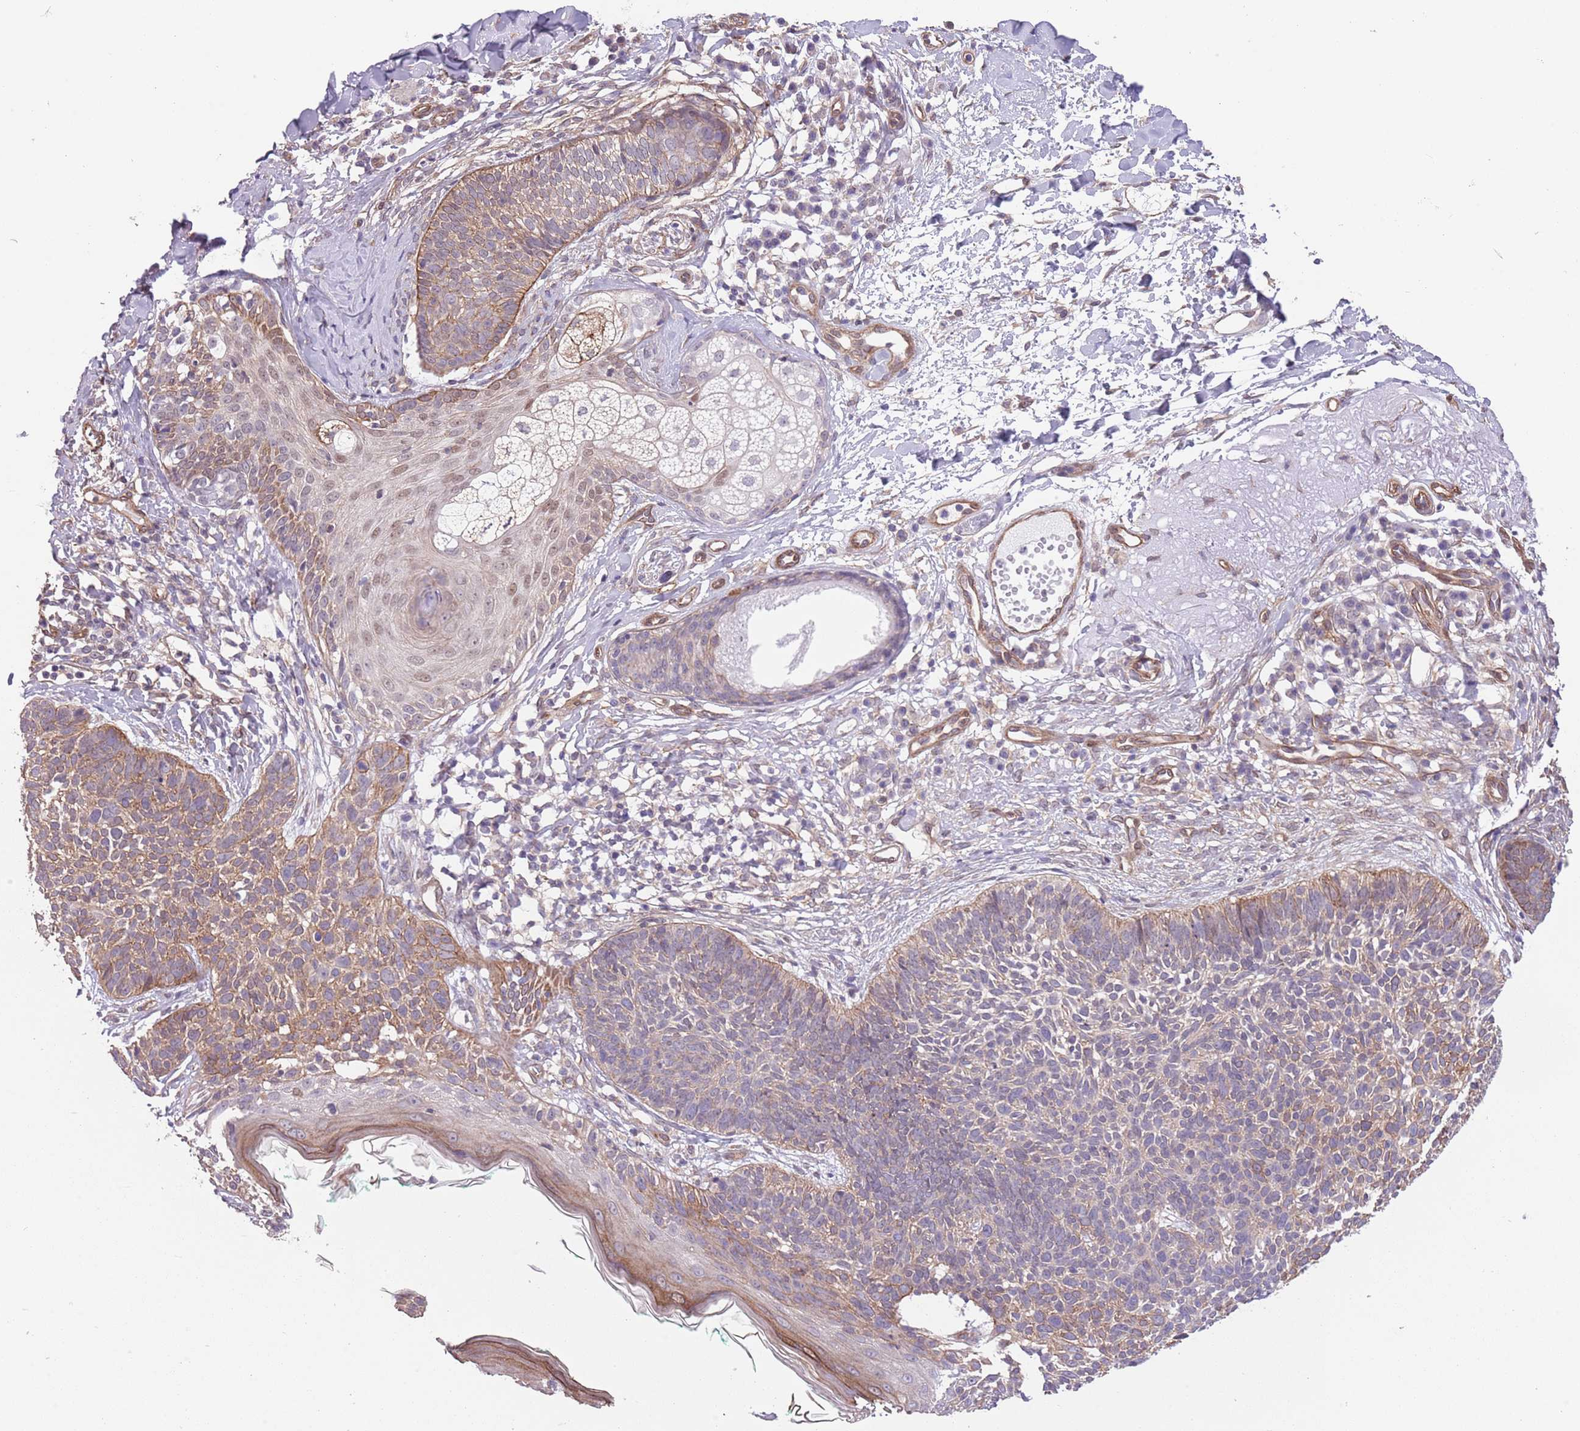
{"staining": {"intensity": "moderate", "quantity": "<25%", "location": "cytoplasmic/membranous"}, "tissue": "skin cancer", "cell_type": "Tumor cells", "image_type": "cancer", "snomed": [{"axis": "morphology", "description": "Basal cell carcinoma"}, {"axis": "topography", "description": "Skin"}], "caption": "Immunohistochemistry staining of skin cancer (basal cell carcinoma), which displays low levels of moderate cytoplasmic/membranous staining in about <25% of tumor cells indicating moderate cytoplasmic/membranous protein staining. The staining was performed using DAB (3,3'-diaminobenzidine) (brown) for protein detection and nuclei were counterstained in hematoxylin (blue).", "gene": "CREBZF", "patient": {"sex": "male", "age": 72}}